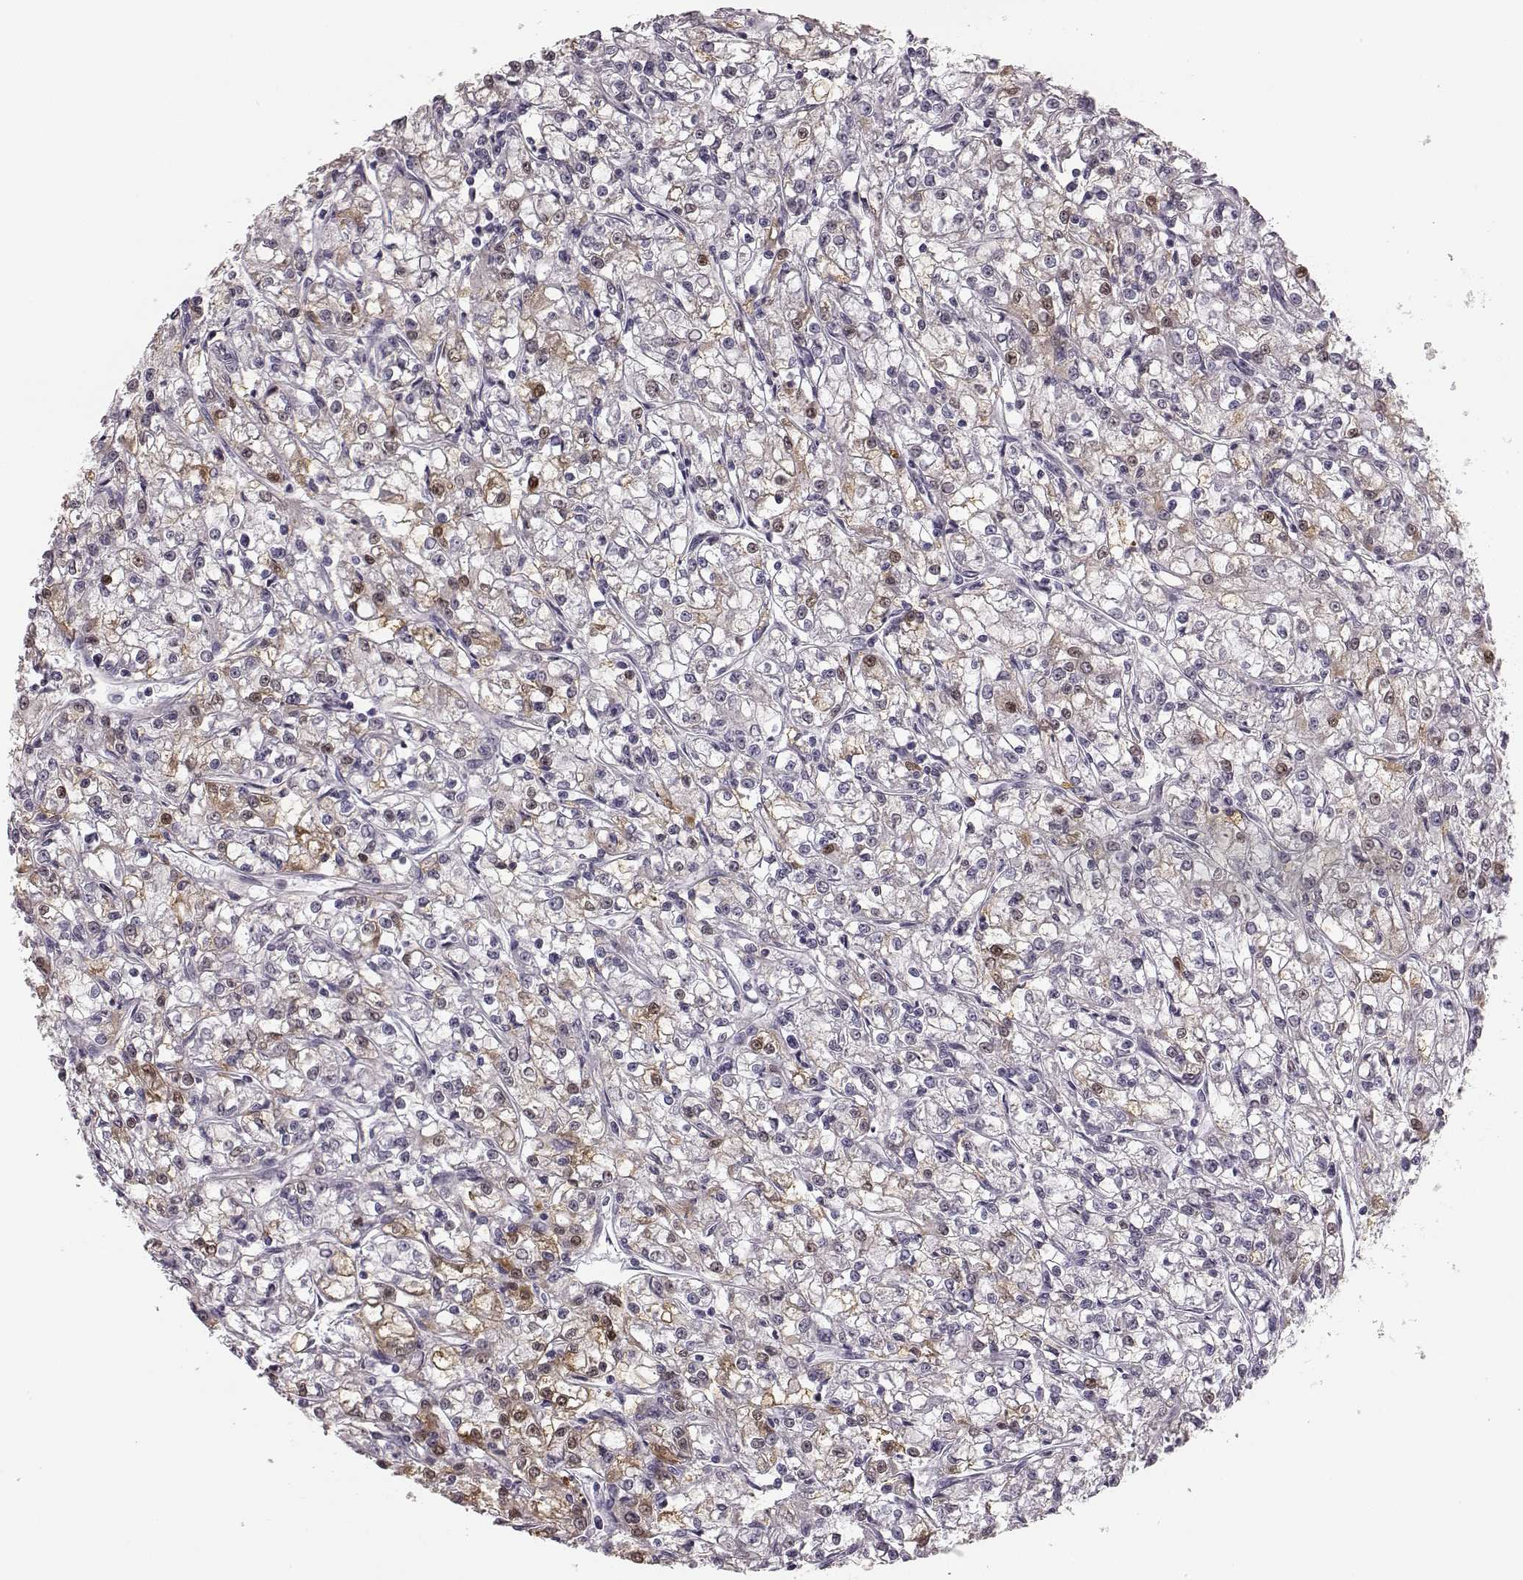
{"staining": {"intensity": "weak", "quantity": "25%-75%", "location": "cytoplasmic/membranous,nuclear"}, "tissue": "renal cancer", "cell_type": "Tumor cells", "image_type": "cancer", "snomed": [{"axis": "morphology", "description": "Adenocarcinoma, NOS"}, {"axis": "topography", "description": "Kidney"}], "caption": "High-power microscopy captured an immunohistochemistry (IHC) micrograph of adenocarcinoma (renal), revealing weak cytoplasmic/membranous and nuclear positivity in about 25%-75% of tumor cells.", "gene": "ZNF433", "patient": {"sex": "female", "age": 59}}